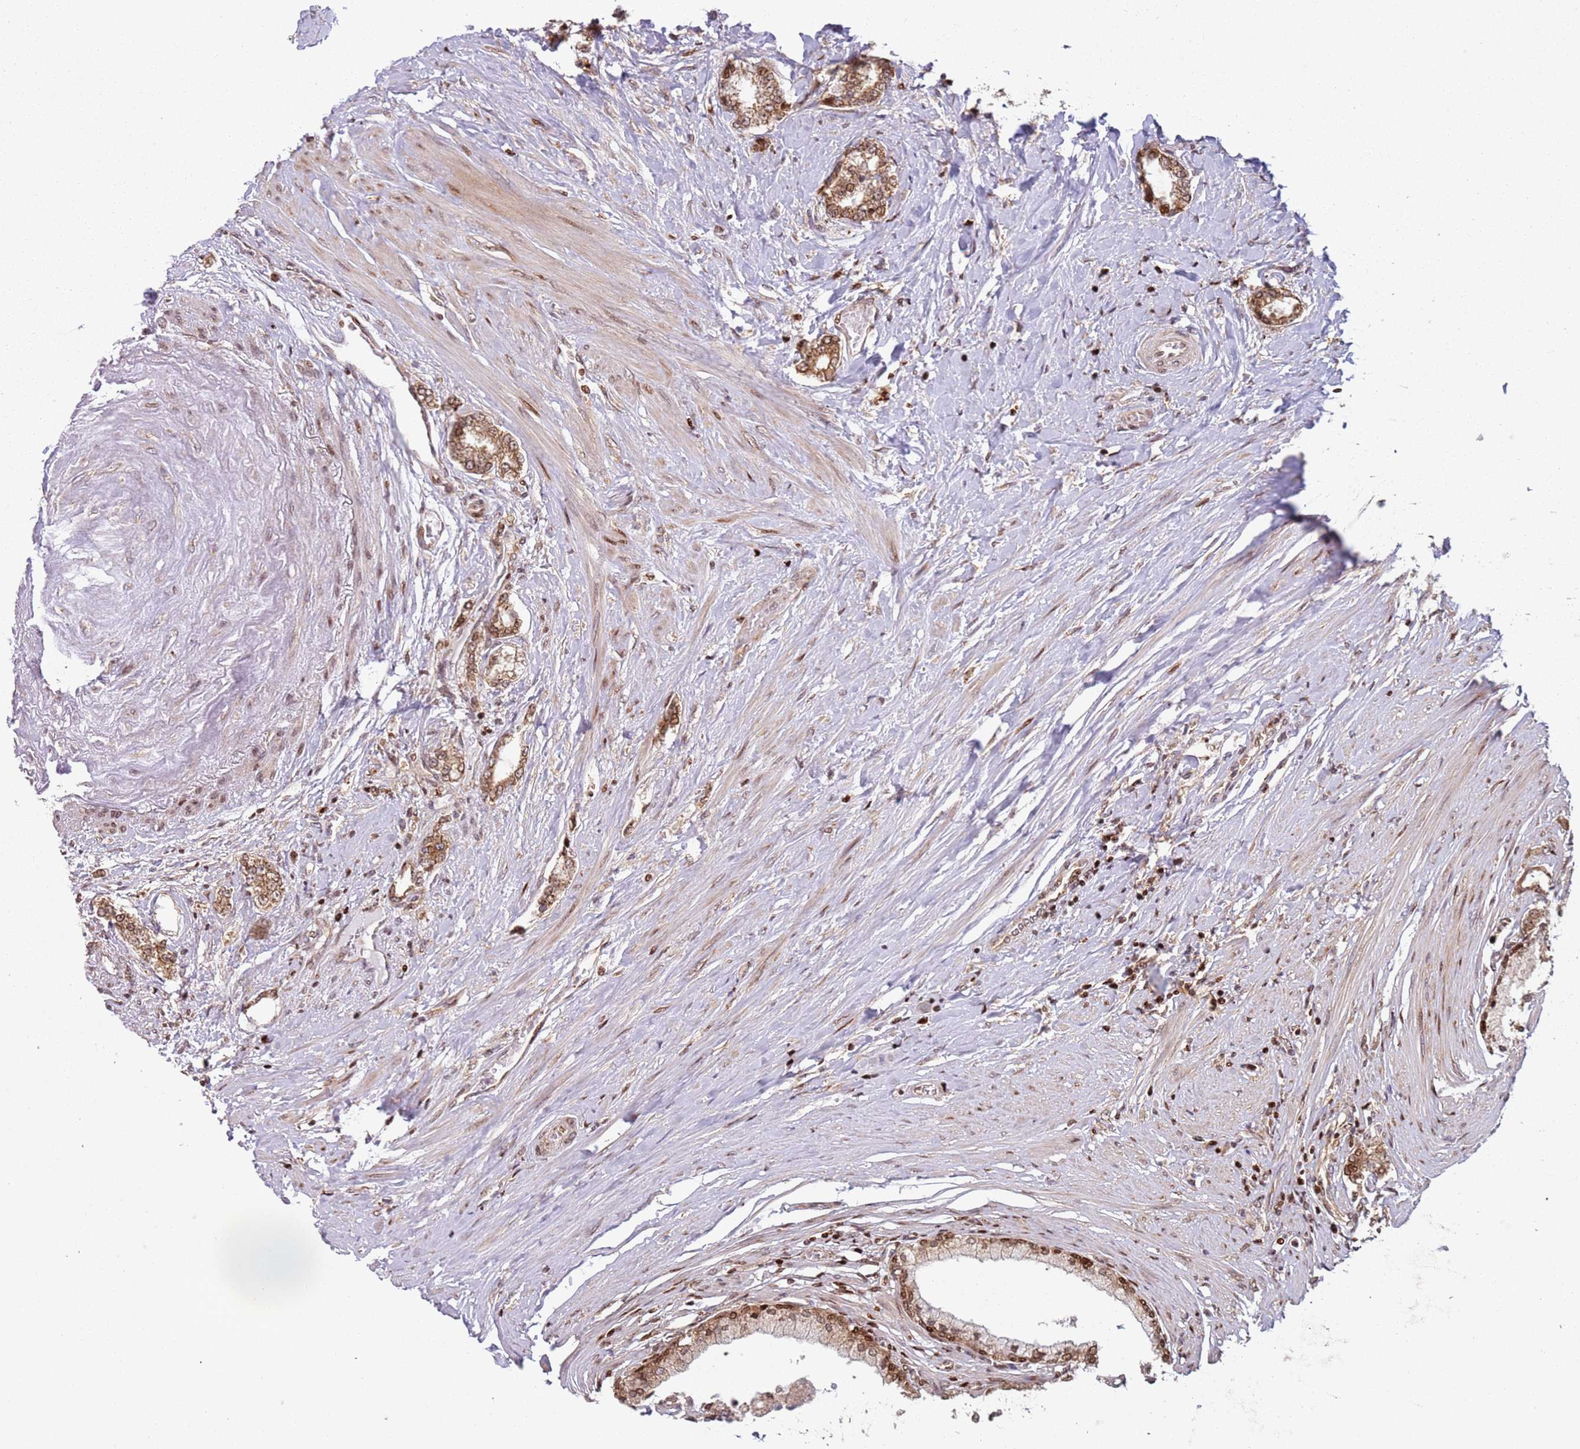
{"staining": {"intensity": "moderate", "quantity": ">75%", "location": "cytoplasmic/membranous,nuclear"}, "tissue": "prostate cancer", "cell_type": "Tumor cells", "image_type": "cancer", "snomed": [{"axis": "morphology", "description": "Adenocarcinoma, High grade"}, {"axis": "topography", "description": "Prostate"}], "caption": "High-magnification brightfield microscopy of prostate cancer stained with DAB (3,3'-diaminobenzidine) (brown) and counterstained with hematoxylin (blue). tumor cells exhibit moderate cytoplasmic/membranous and nuclear expression is identified in about>75% of cells.", "gene": "HNRNPLL", "patient": {"sex": "male", "age": 64}}